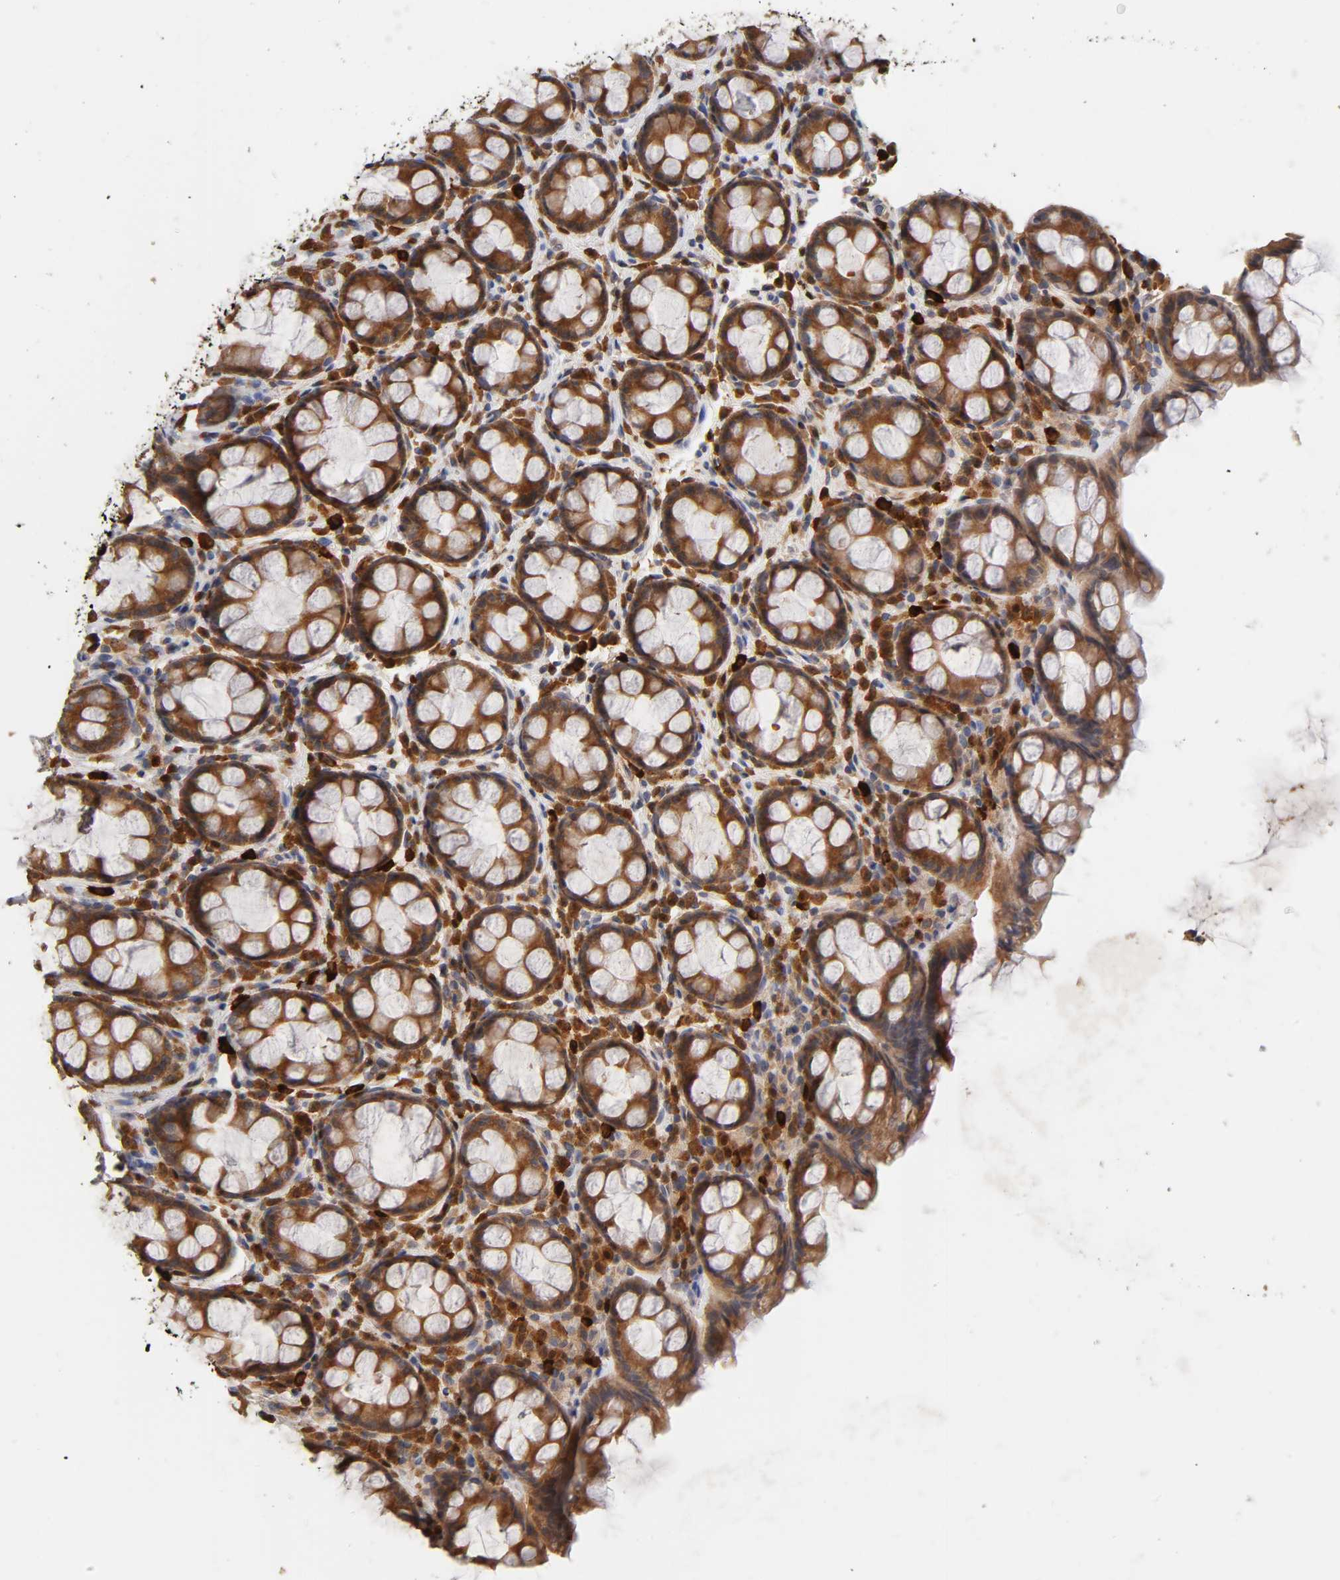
{"staining": {"intensity": "strong", "quantity": ">75%", "location": "cytoplasmic/membranous"}, "tissue": "rectum", "cell_type": "Glandular cells", "image_type": "normal", "snomed": [{"axis": "morphology", "description": "Normal tissue, NOS"}, {"axis": "topography", "description": "Rectum"}], "caption": "This photomicrograph exhibits unremarkable rectum stained with immunohistochemistry (IHC) to label a protein in brown. The cytoplasmic/membranous of glandular cells show strong positivity for the protein. Nuclei are counter-stained blue.", "gene": "RPS29", "patient": {"sex": "male", "age": 92}}